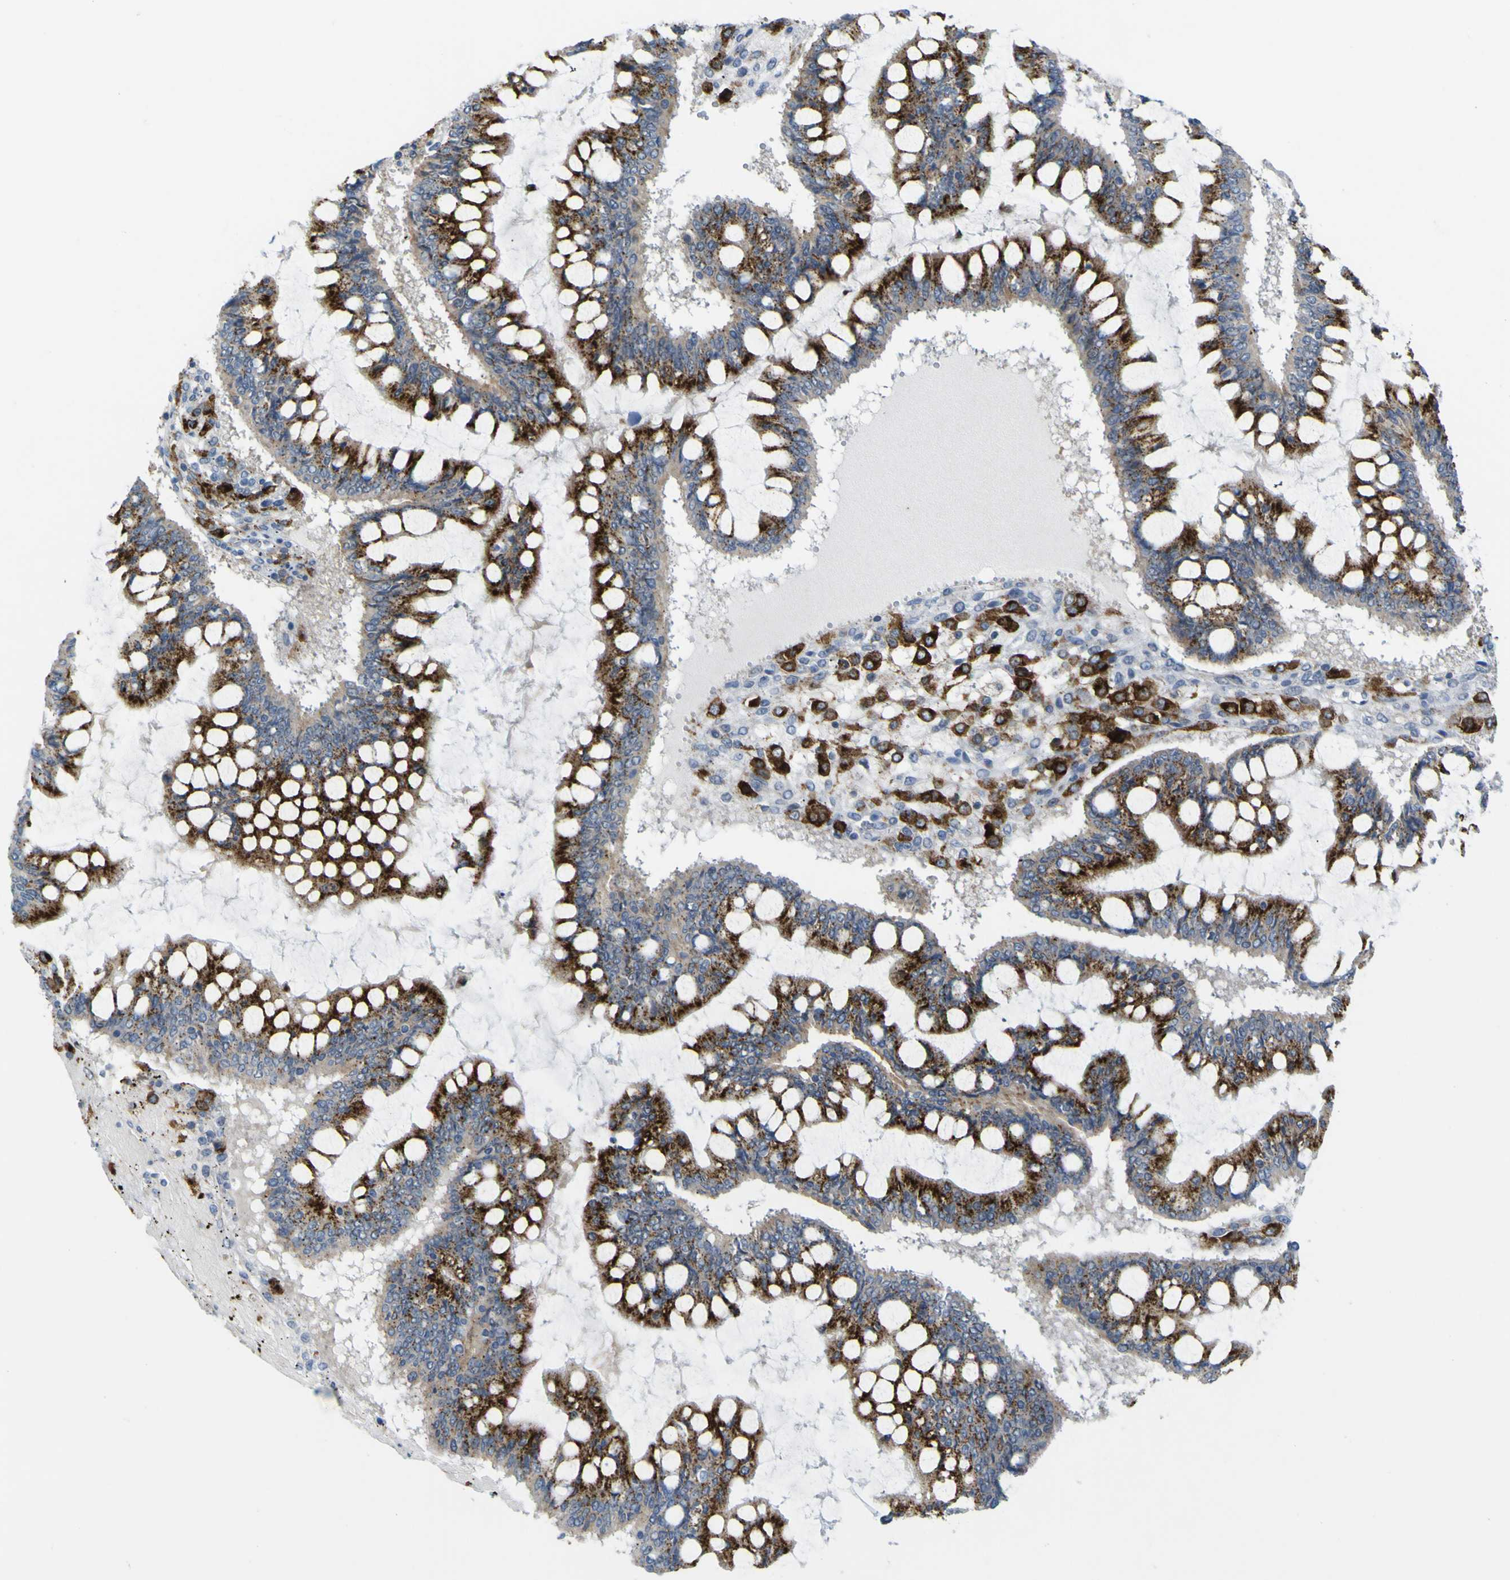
{"staining": {"intensity": "moderate", "quantity": ">75%", "location": "cytoplasmic/membranous"}, "tissue": "ovarian cancer", "cell_type": "Tumor cells", "image_type": "cancer", "snomed": [{"axis": "morphology", "description": "Cystadenocarcinoma, mucinous, NOS"}, {"axis": "topography", "description": "Ovary"}], "caption": "An image showing moderate cytoplasmic/membranous expression in approximately >75% of tumor cells in ovarian cancer, as visualized by brown immunohistochemical staining.", "gene": "ACBD5", "patient": {"sex": "female", "age": 73}}